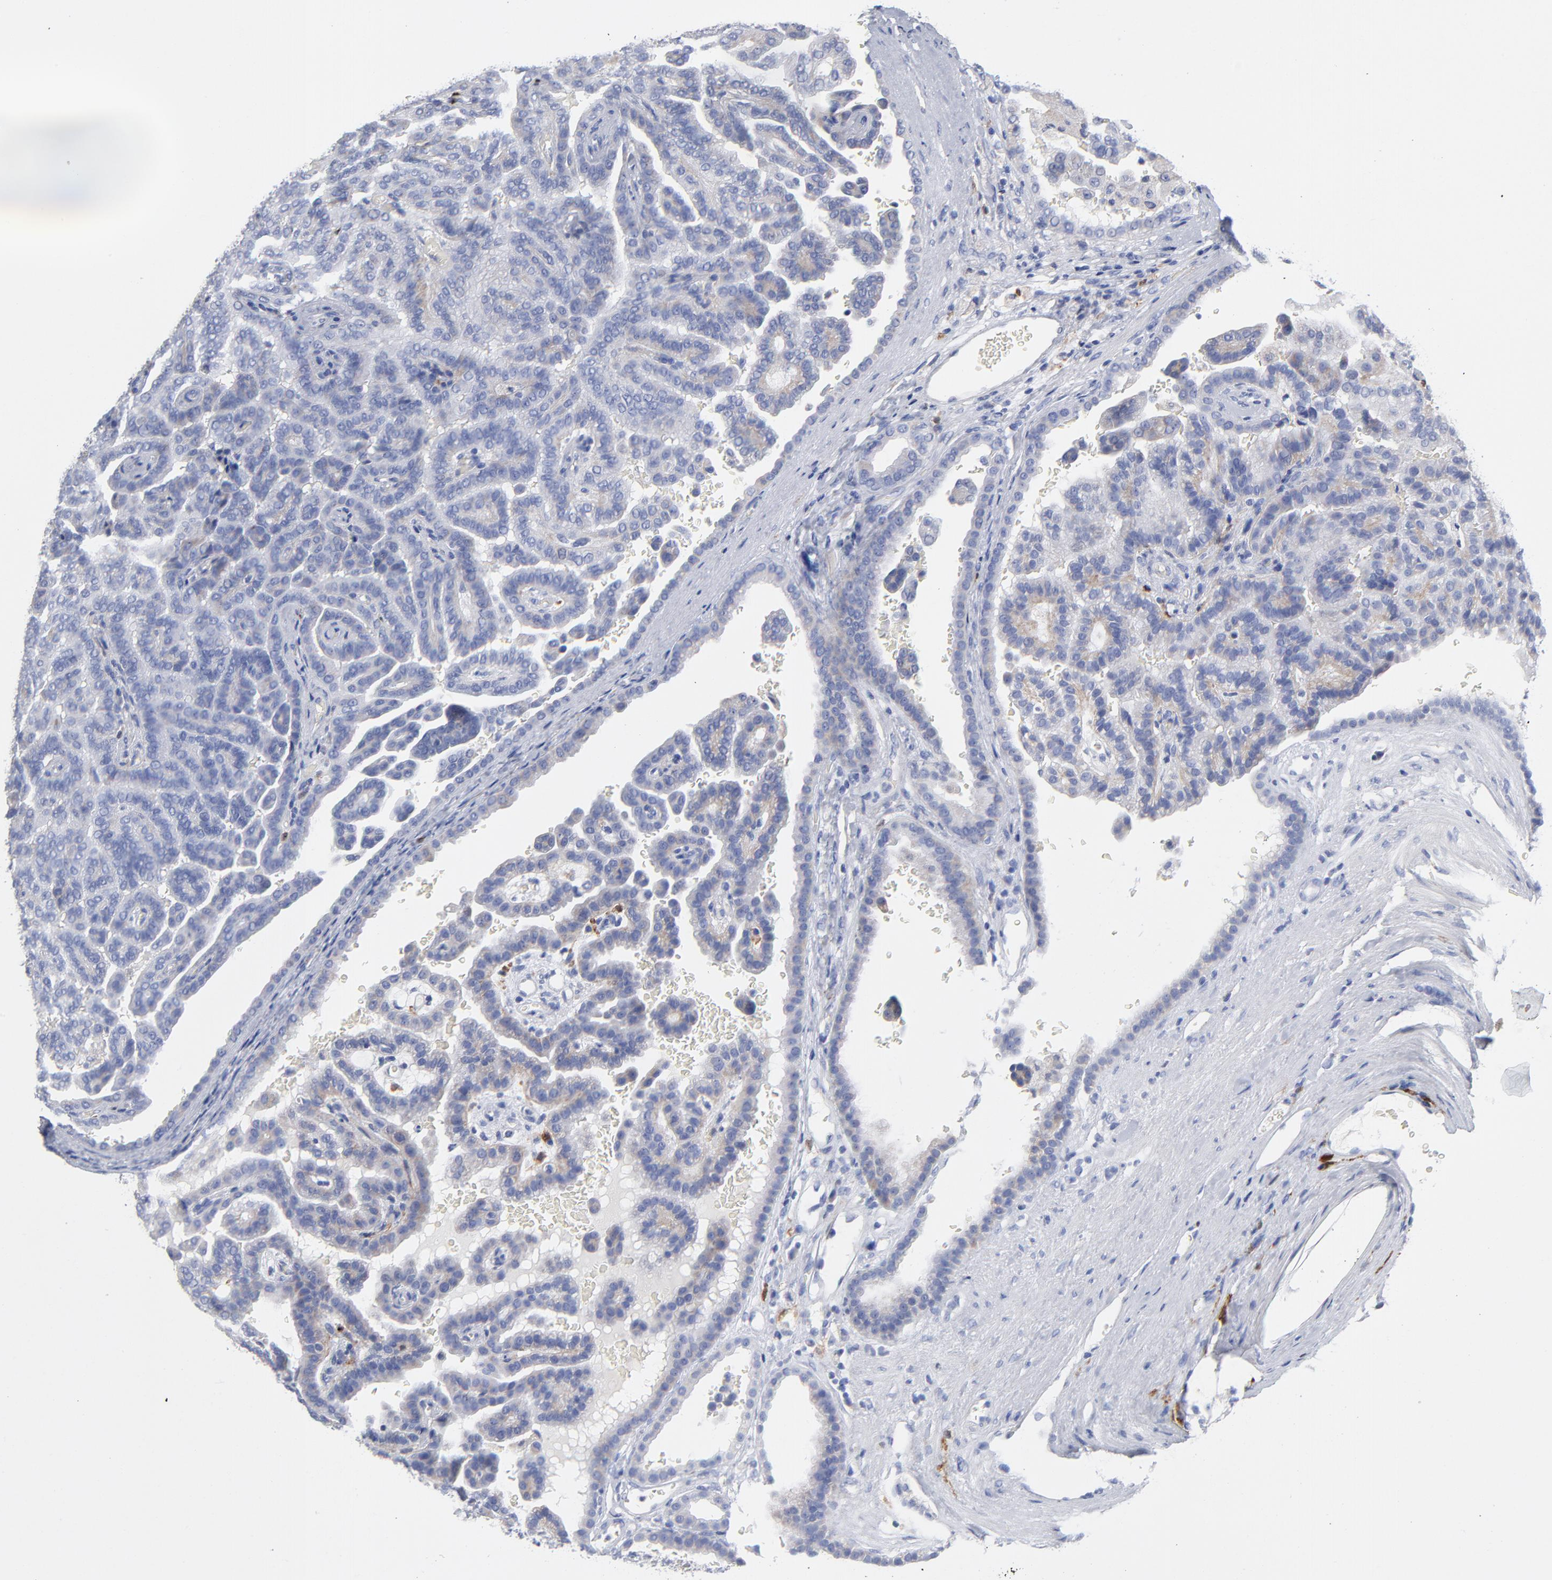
{"staining": {"intensity": "negative", "quantity": "none", "location": "none"}, "tissue": "renal cancer", "cell_type": "Tumor cells", "image_type": "cancer", "snomed": [{"axis": "morphology", "description": "Adenocarcinoma, NOS"}, {"axis": "topography", "description": "Kidney"}], "caption": "This is an immunohistochemistry photomicrograph of human renal cancer (adenocarcinoma). There is no staining in tumor cells.", "gene": "PTP4A1", "patient": {"sex": "male", "age": 61}}